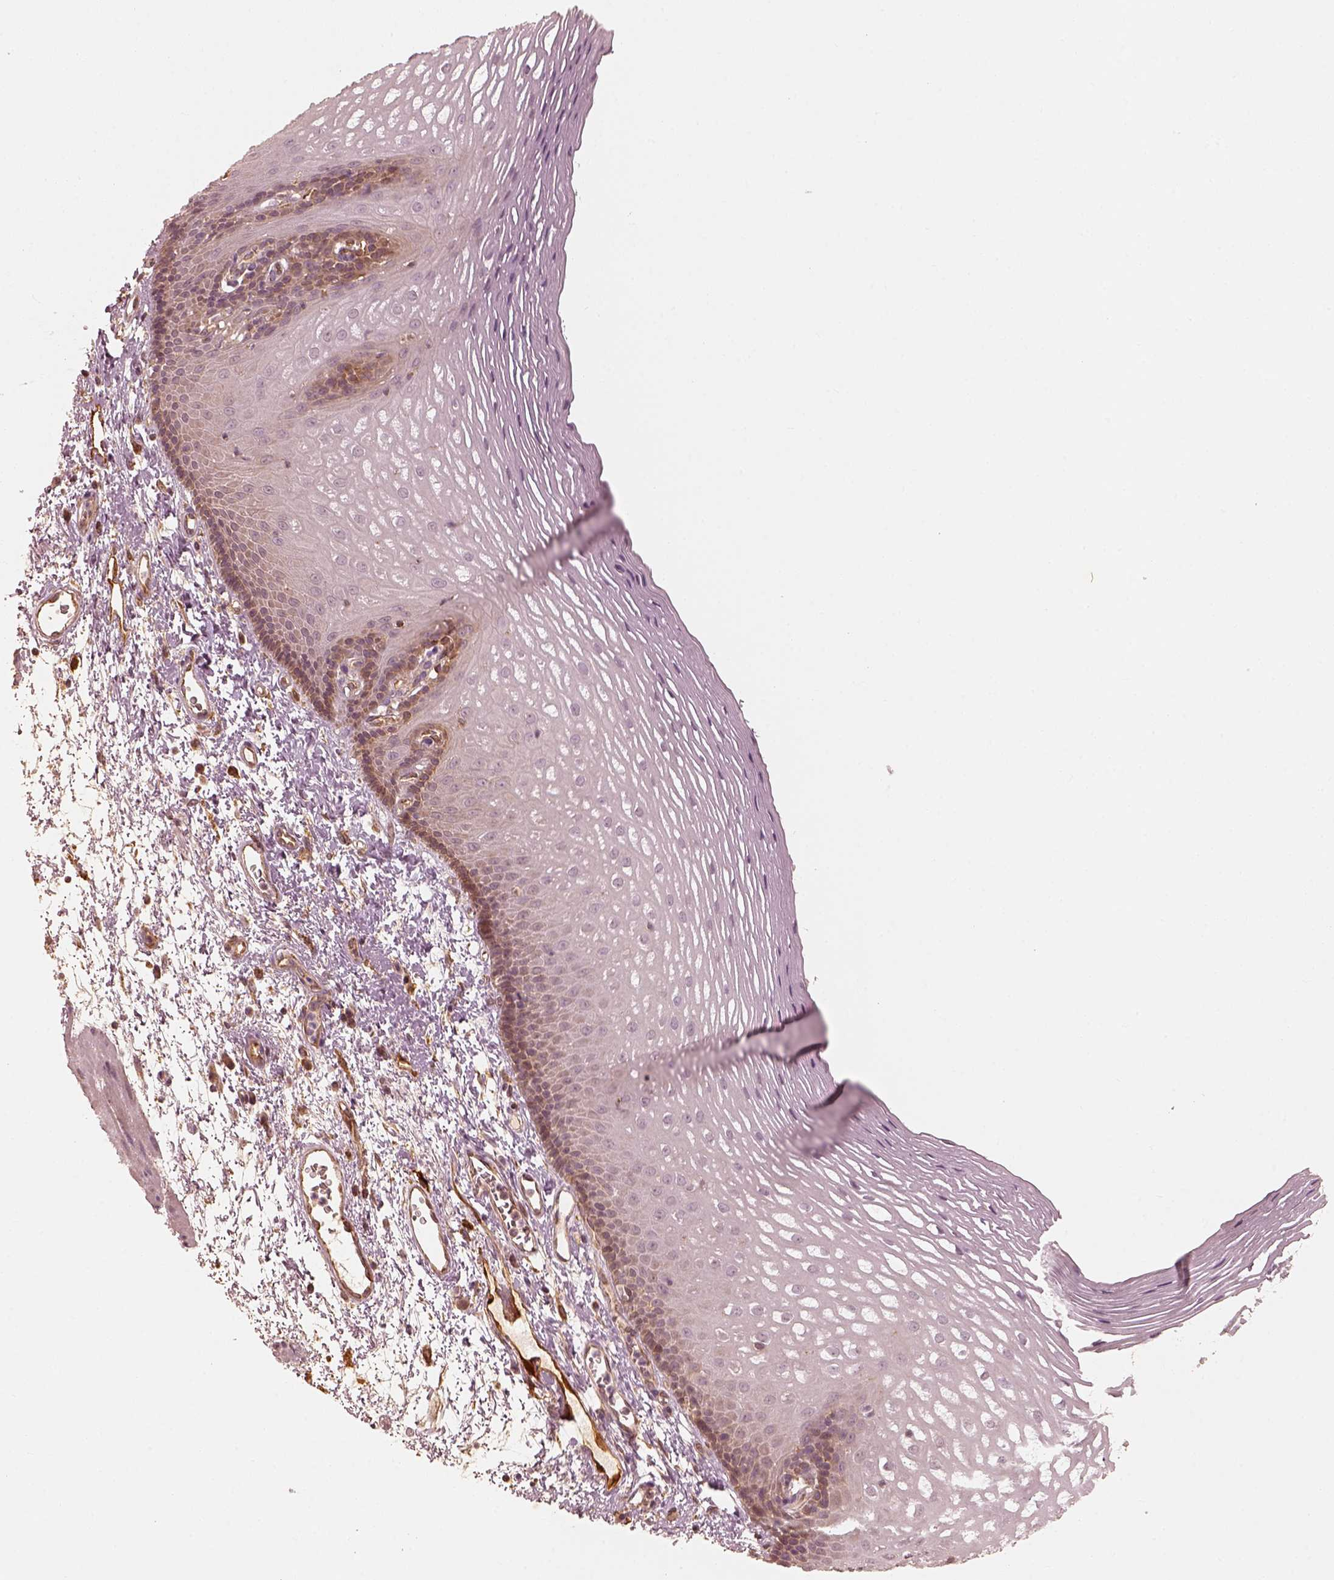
{"staining": {"intensity": "moderate", "quantity": "<25%", "location": "cytoplasmic/membranous"}, "tissue": "esophagus", "cell_type": "Squamous epithelial cells", "image_type": "normal", "snomed": [{"axis": "morphology", "description": "Normal tissue, NOS"}, {"axis": "topography", "description": "Esophagus"}], "caption": "Esophagus stained with DAB immunohistochemistry (IHC) exhibits low levels of moderate cytoplasmic/membranous positivity in approximately <25% of squamous epithelial cells.", "gene": "FSCN1", "patient": {"sex": "male", "age": 76}}